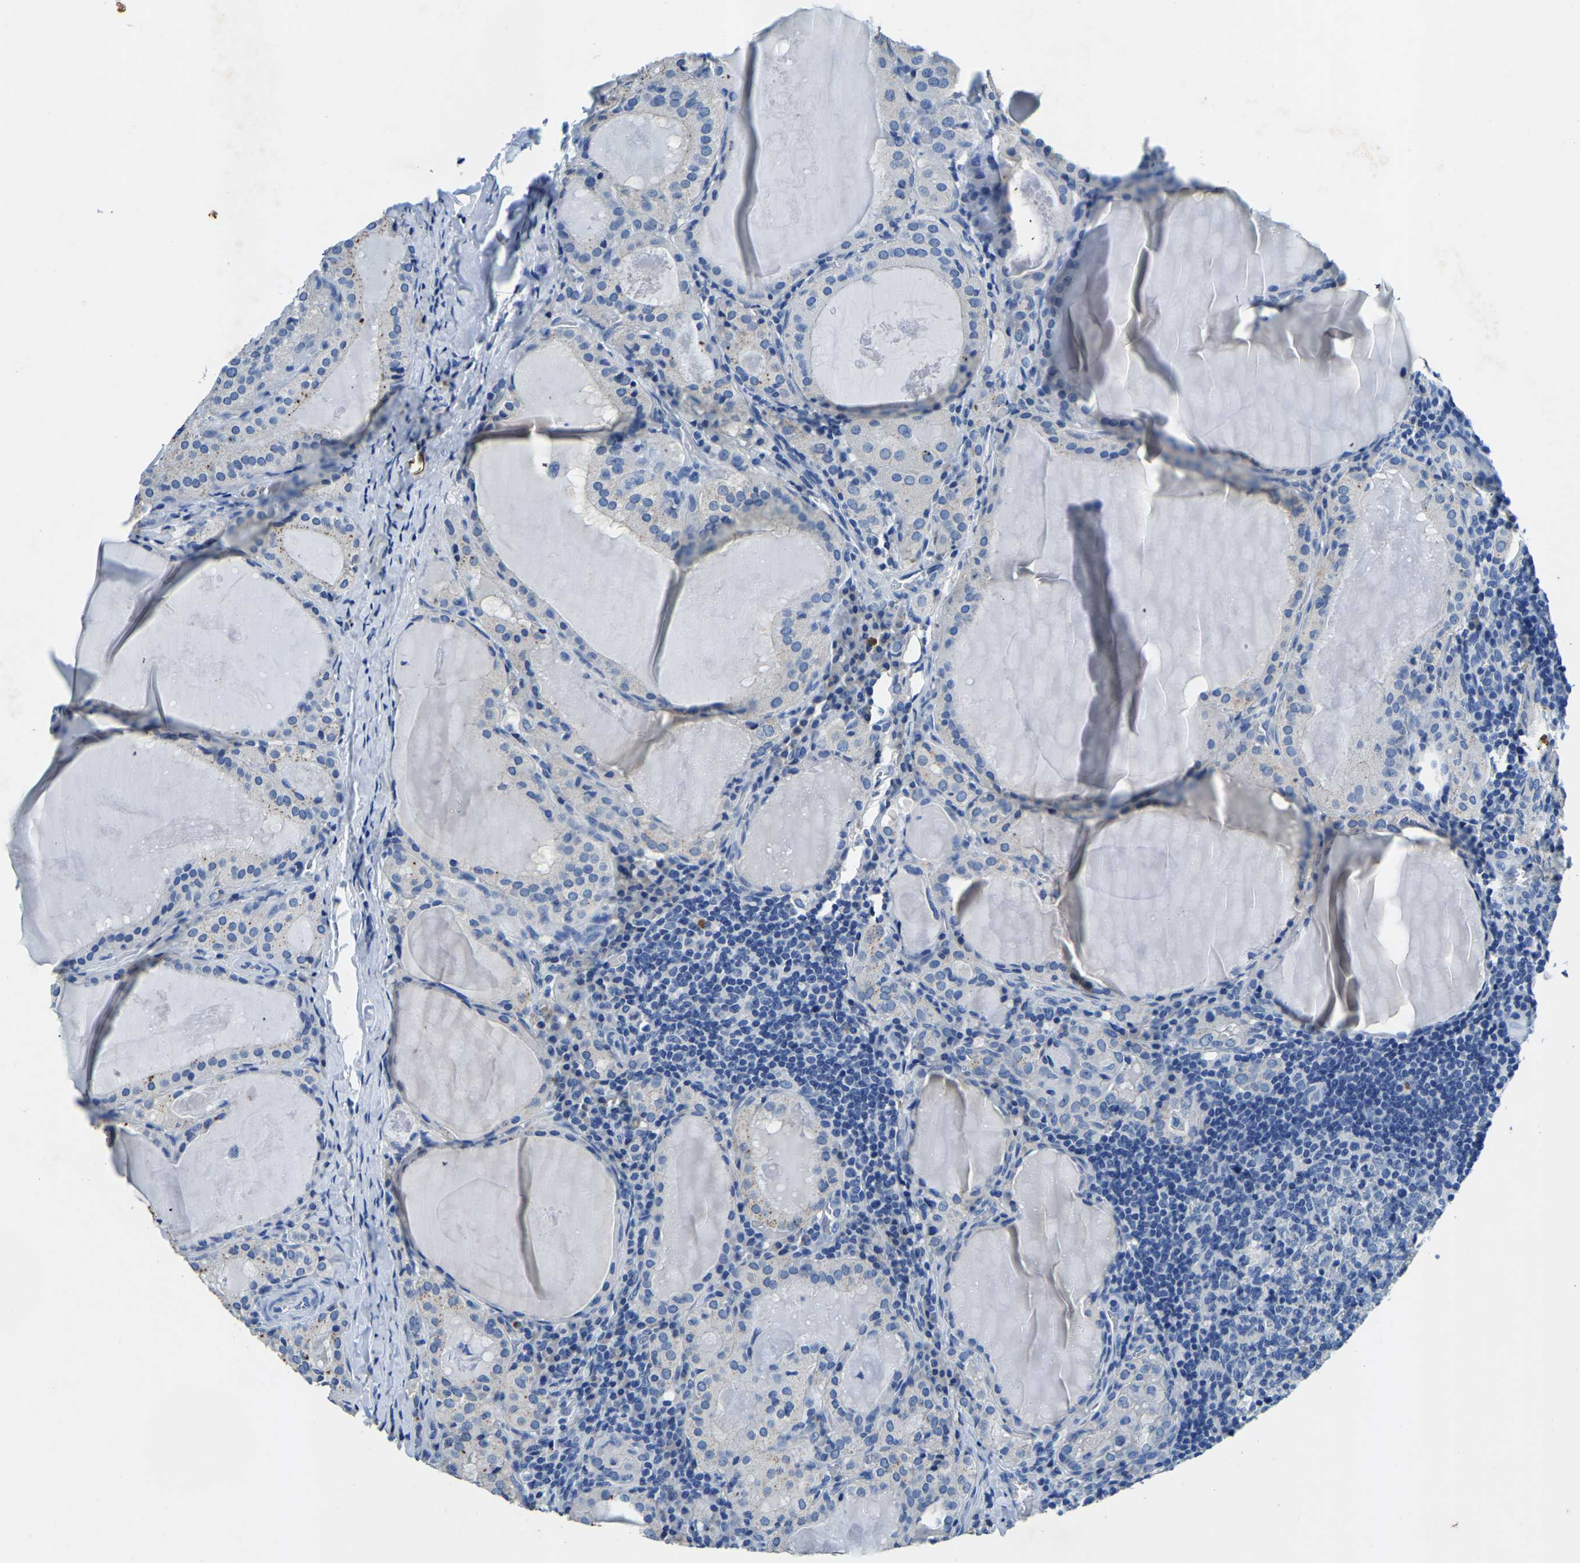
{"staining": {"intensity": "negative", "quantity": "none", "location": "none"}, "tissue": "thyroid cancer", "cell_type": "Tumor cells", "image_type": "cancer", "snomed": [{"axis": "morphology", "description": "Papillary adenocarcinoma, NOS"}, {"axis": "topography", "description": "Thyroid gland"}], "caption": "There is no significant staining in tumor cells of thyroid papillary adenocarcinoma. (DAB (3,3'-diaminobenzidine) IHC visualized using brightfield microscopy, high magnification).", "gene": "UBN2", "patient": {"sex": "female", "age": 42}}